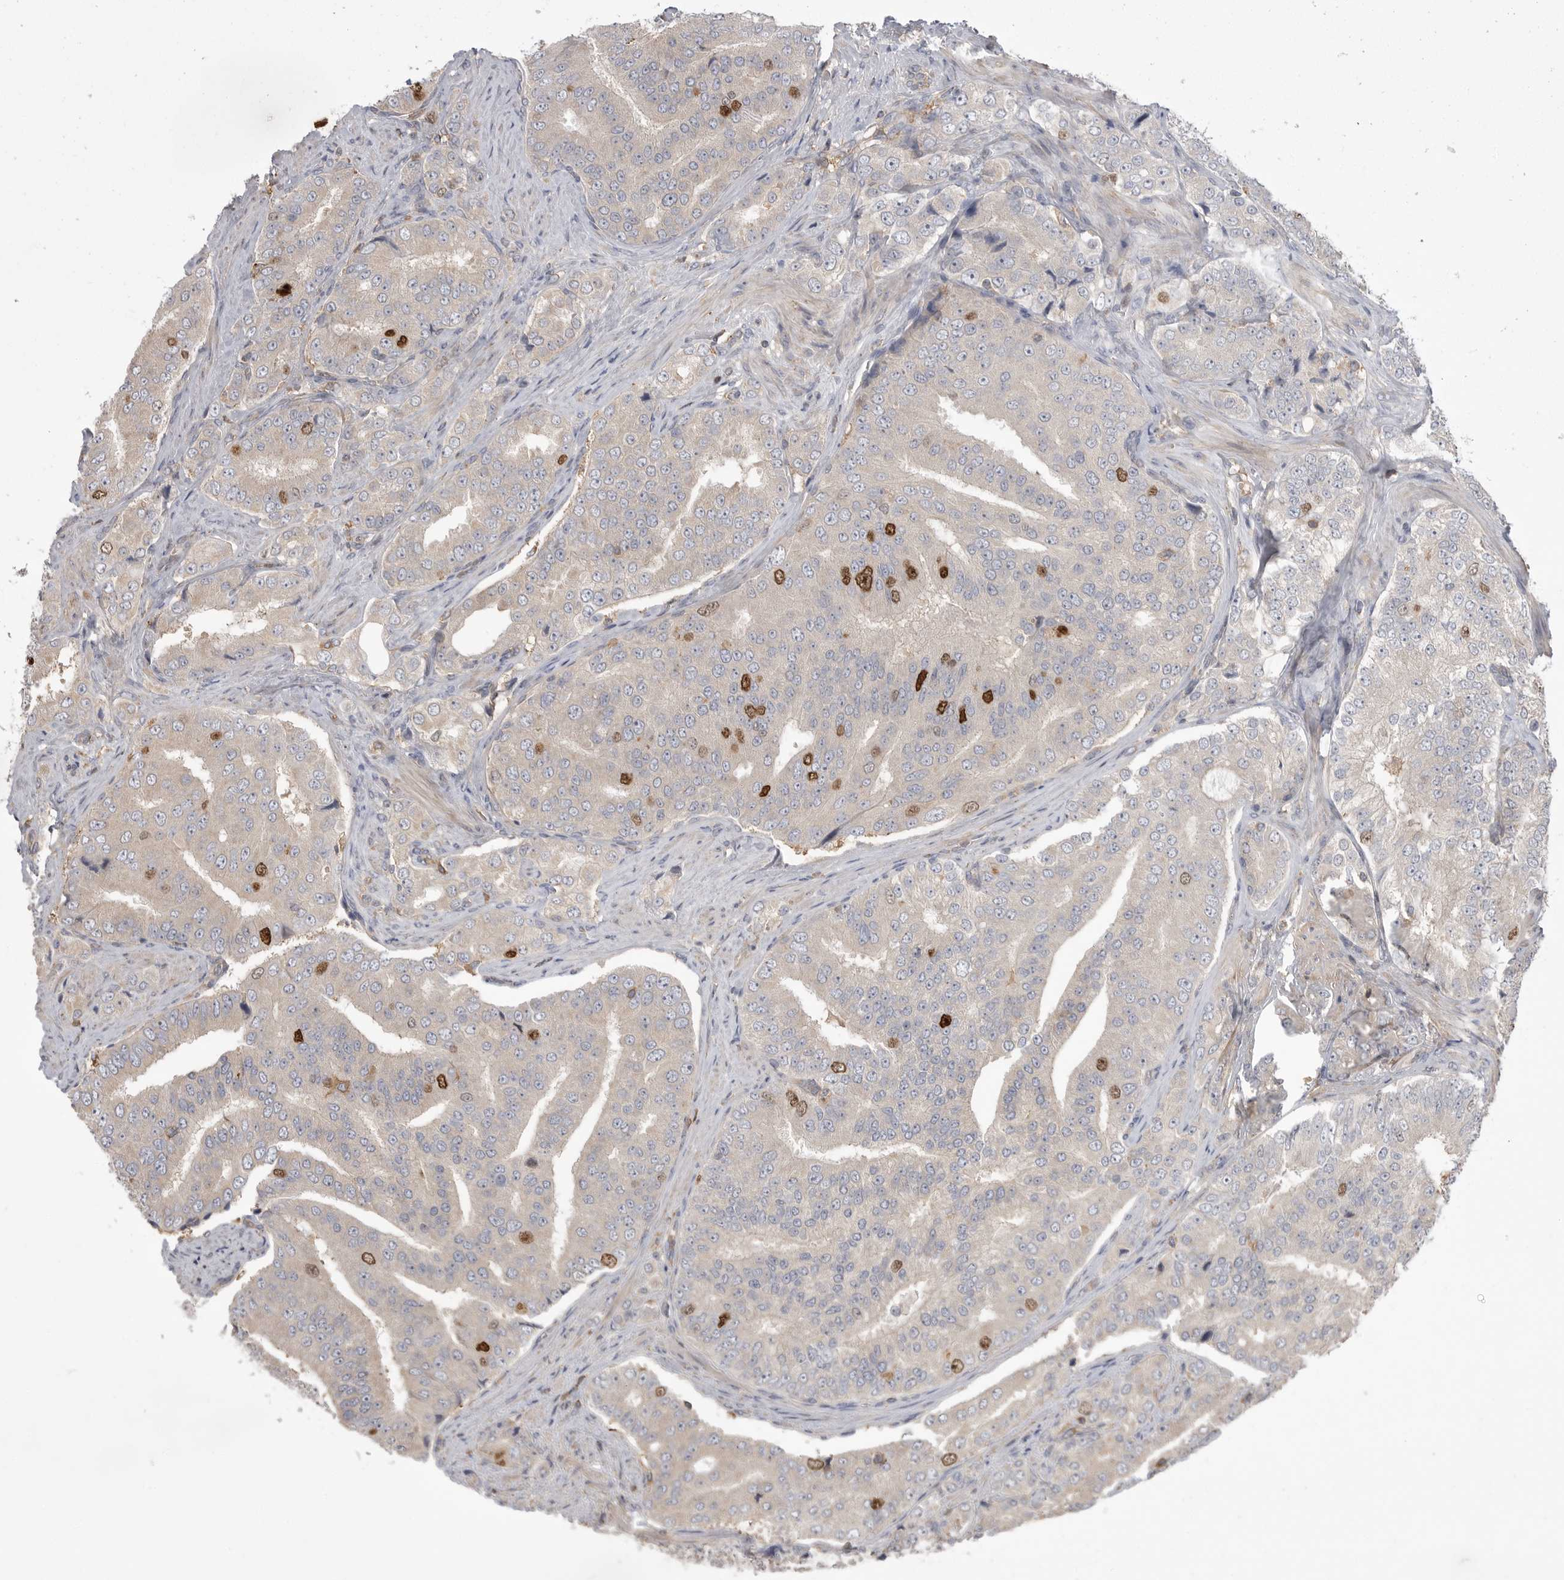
{"staining": {"intensity": "strong", "quantity": "<25%", "location": "nuclear"}, "tissue": "prostate cancer", "cell_type": "Tumor cells", "image_type": "cancer", "snomed": [{"axis": "morphology", "description": "Adenocarcinoma, High grade"}, {"axis": "topography", "description": "Prostate"}], "caption": "DAB (3,3'-diaminobenzidine) immunohistochemical staining of prostate high-grade adenocarcinoma reveals strong nuclear protein expression in approximately <25% of tumor cells.", "gene": "TOP2A", "patient": {"sex": "male", "age": 58}}